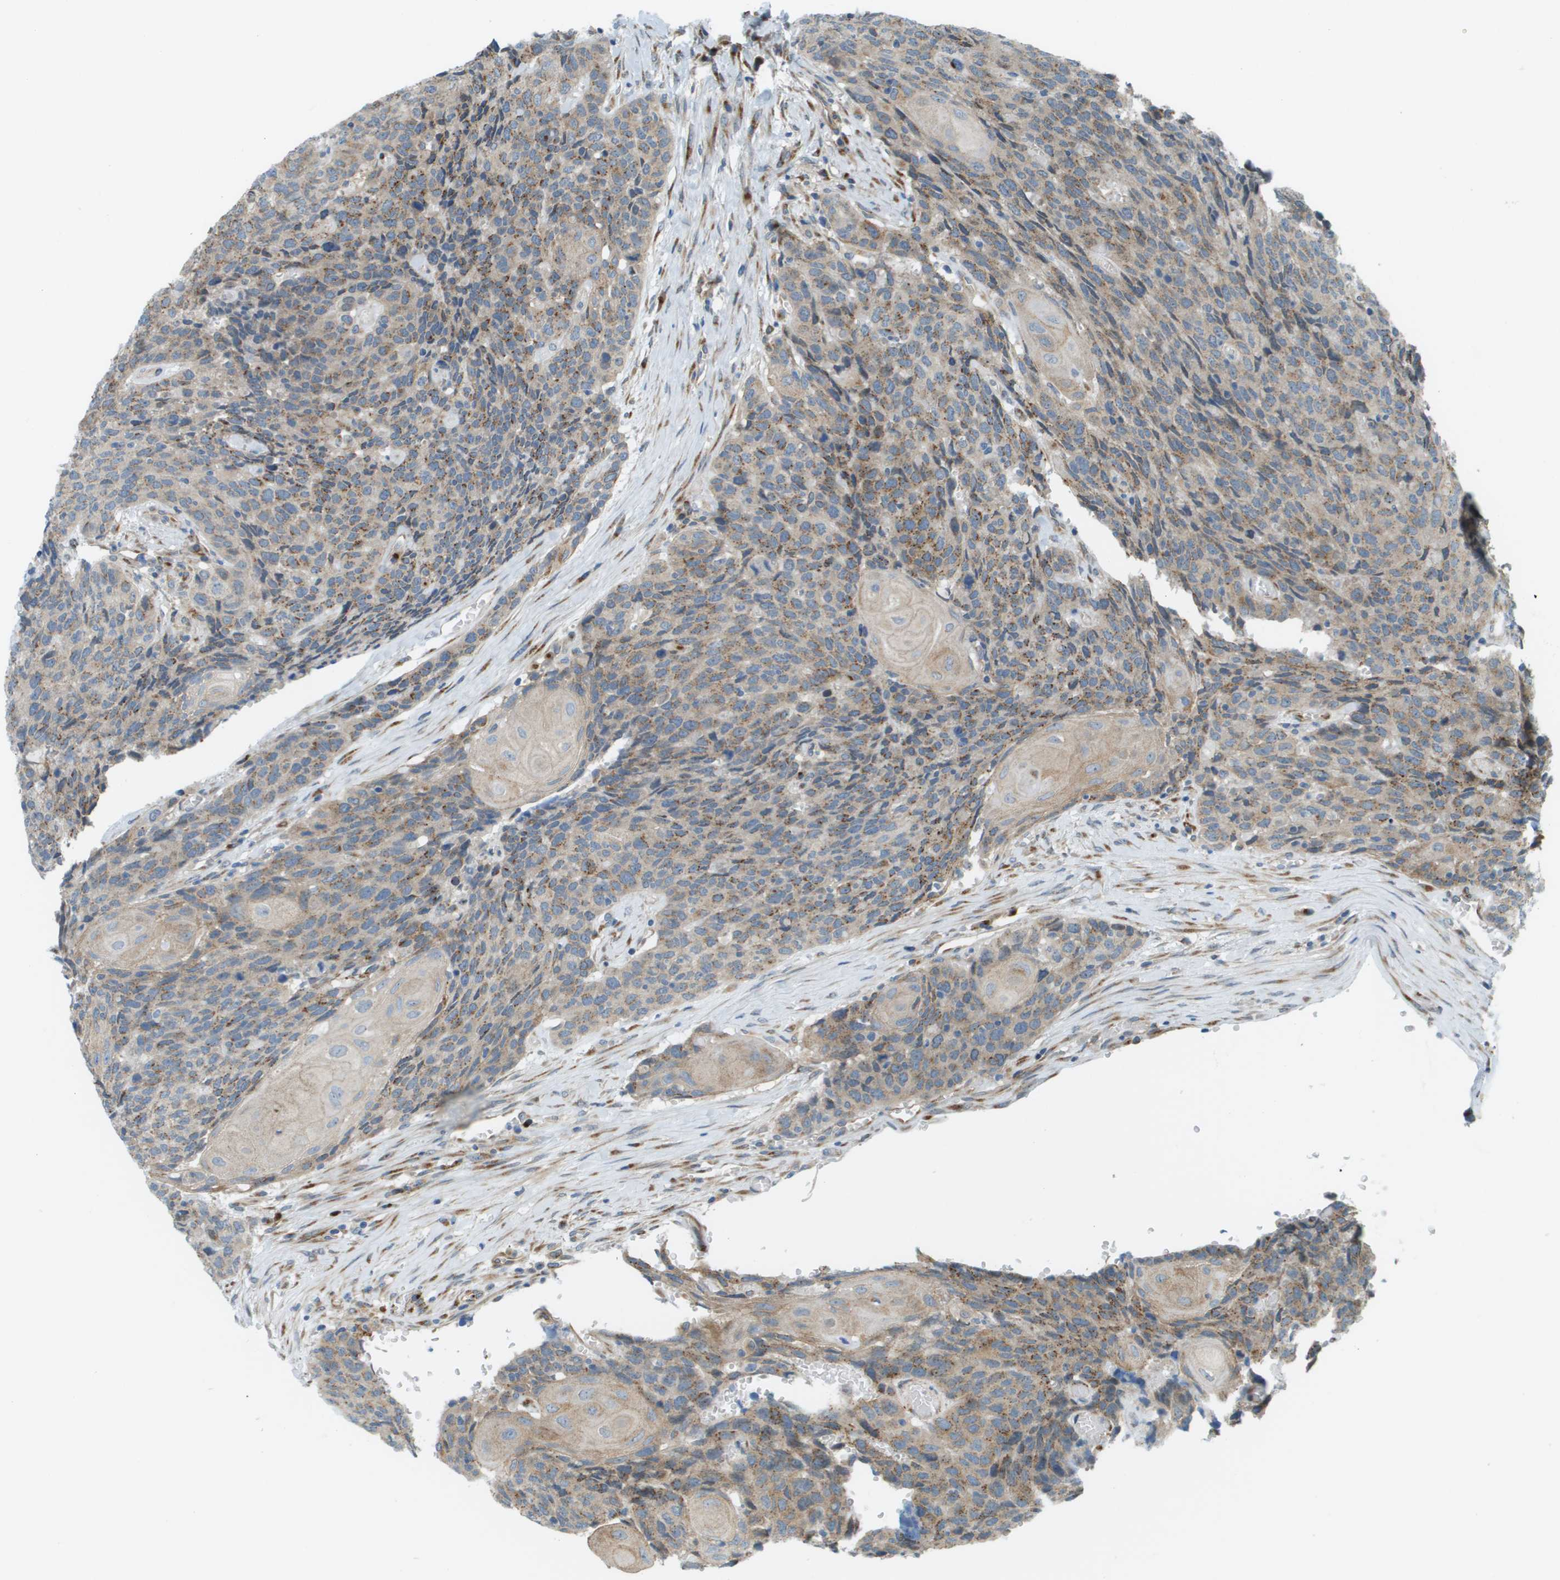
{"staining": {"intensity": "moderate", "quantity": ">75%", "location": "cytoplasmic/membranous"}, "tissue": "head and neck cancer", "cell_type": "Tumor cells", "image_type": "cancer", "snomed": [{"axis": "morphology", "description": "Squamous cell carcinoma, NOS"}, {"axis": "topography", "description": "Head-Neck"}], "caption": "Head and neck cancer stained for a protein (brown) displays moderate cytoplasmic/membranous positive expression in about >75% of tumor cells.", "gene": "ACBD3", "patient": {"sex": "male", "age": 66}}